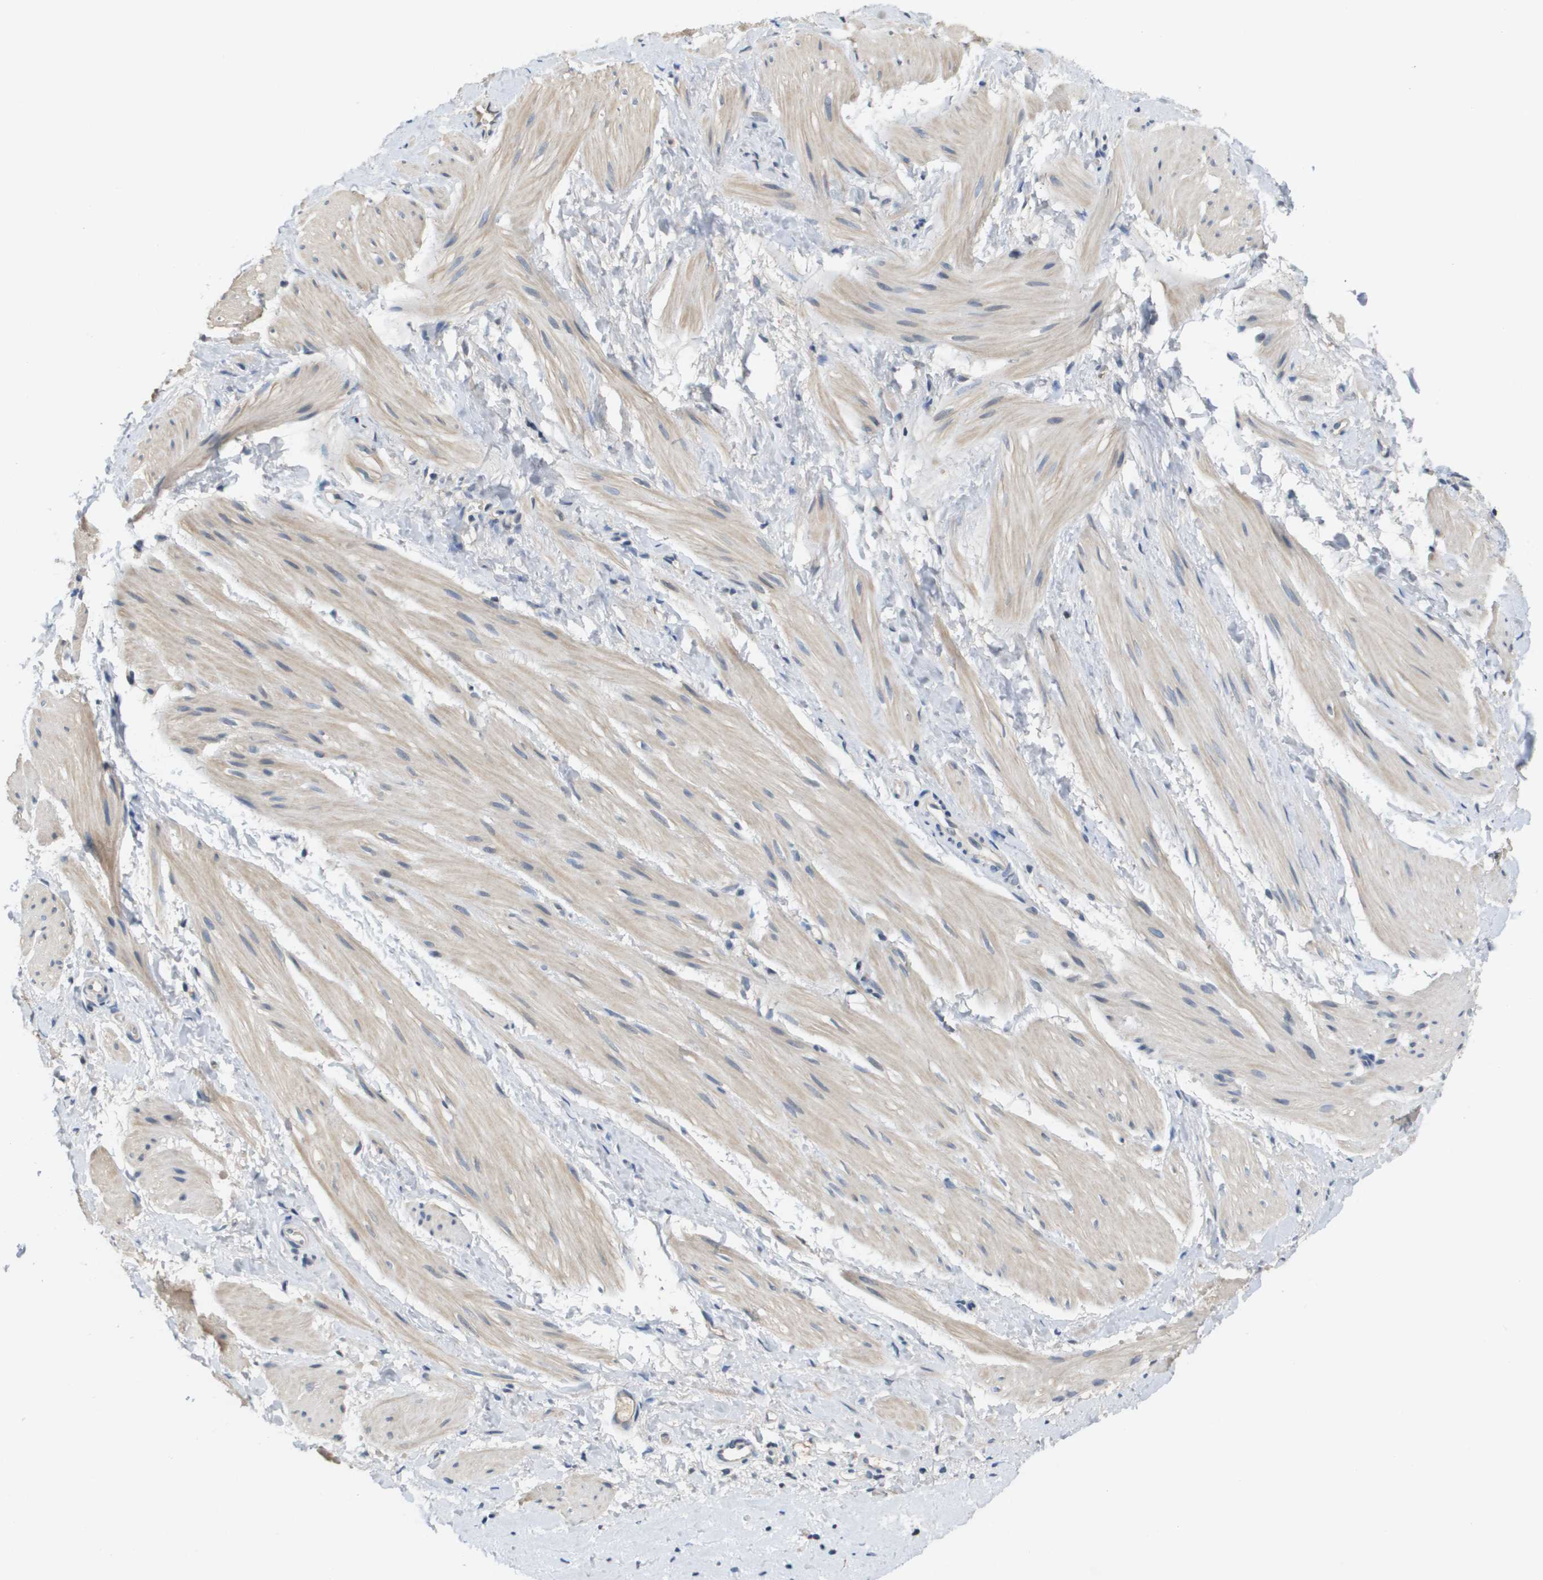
{"staining": {"intensity": "weak", "quantity": "25%-75%", "location": "cytoplasmic/membranous"}, "tissue": "smooth muscle", "cell_type": "Smooth muscle cells", "image_type": "normal", "snomed": [{"axis": "morphology", "description": "Normal tissue, NOS"}, {"axis": "topography", "description": "Smooth muscle"}], "caption": "Immunohistochemistry (DAB) staining of unremarkable smooth muscle demonstrates weak cytoplasmic/membranous protein staining in approximately 25%-75% of smooth muscle cells. (DAB (3,3'-diaminobenzidine) IHC with brightfield microscopy, high magnification).", "gene": "CAPN11", "patient": {"sex": "male", "age": 16}}